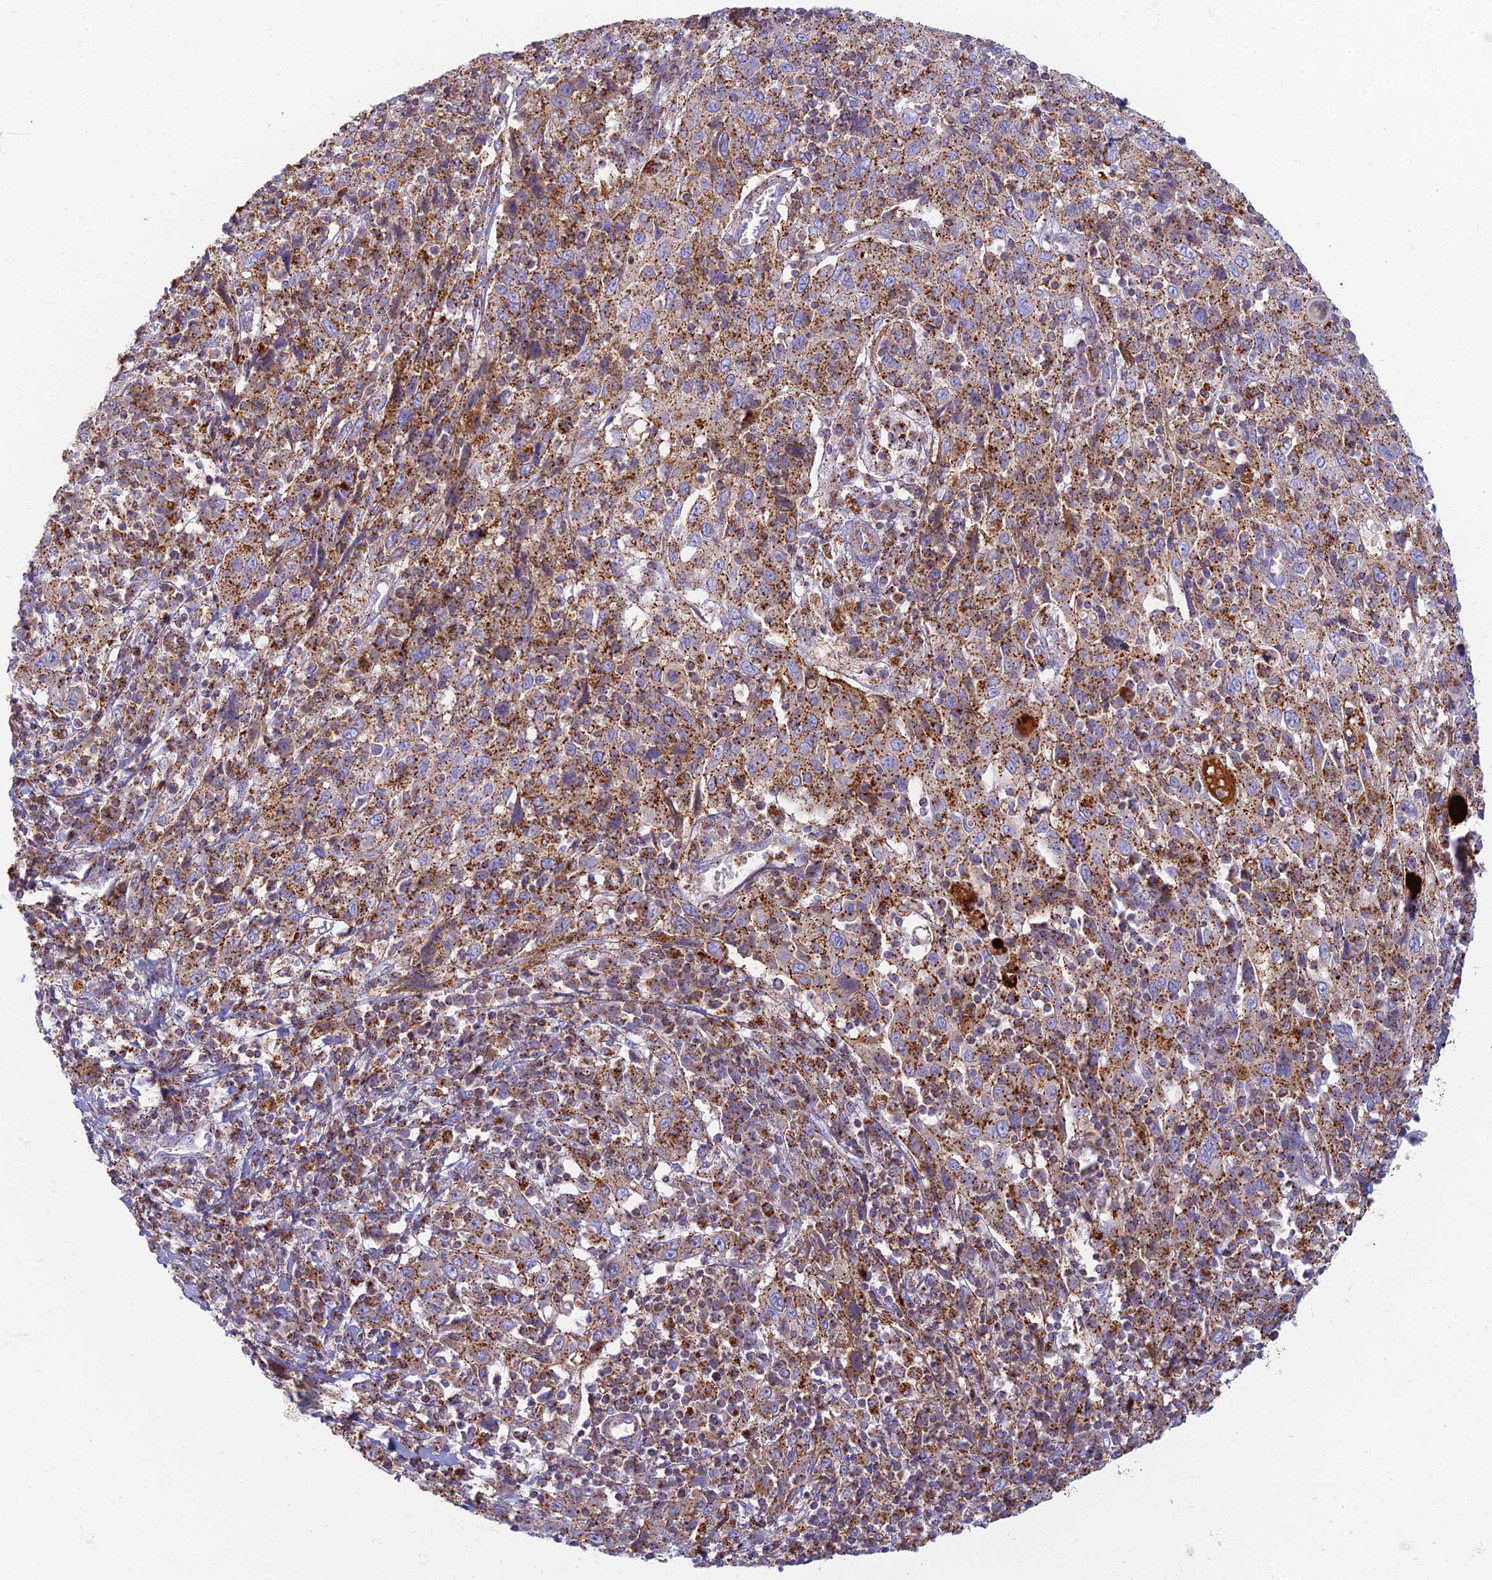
{"staining": {"intensity": "moderate", "quantity": ">75%", "location": "cytoplasmic/membranous"}, "tissue": "cervical cancer", "cell_type": "Tumor cells", "image_type": "cancer", "snomed": [{"axis": "morphology", "description": "Squamous cell carcinoma, NOS"}, {"axis": "topography", "description": "Cervix"}], "caption": "A medium amount of moderate cytoplasmic/membranous expression is identified in approximately >75% of tumor cells in cervical cancer tissue.", "gene": "CHMP4B", "patient": {"sex": "female", "age": 46}}